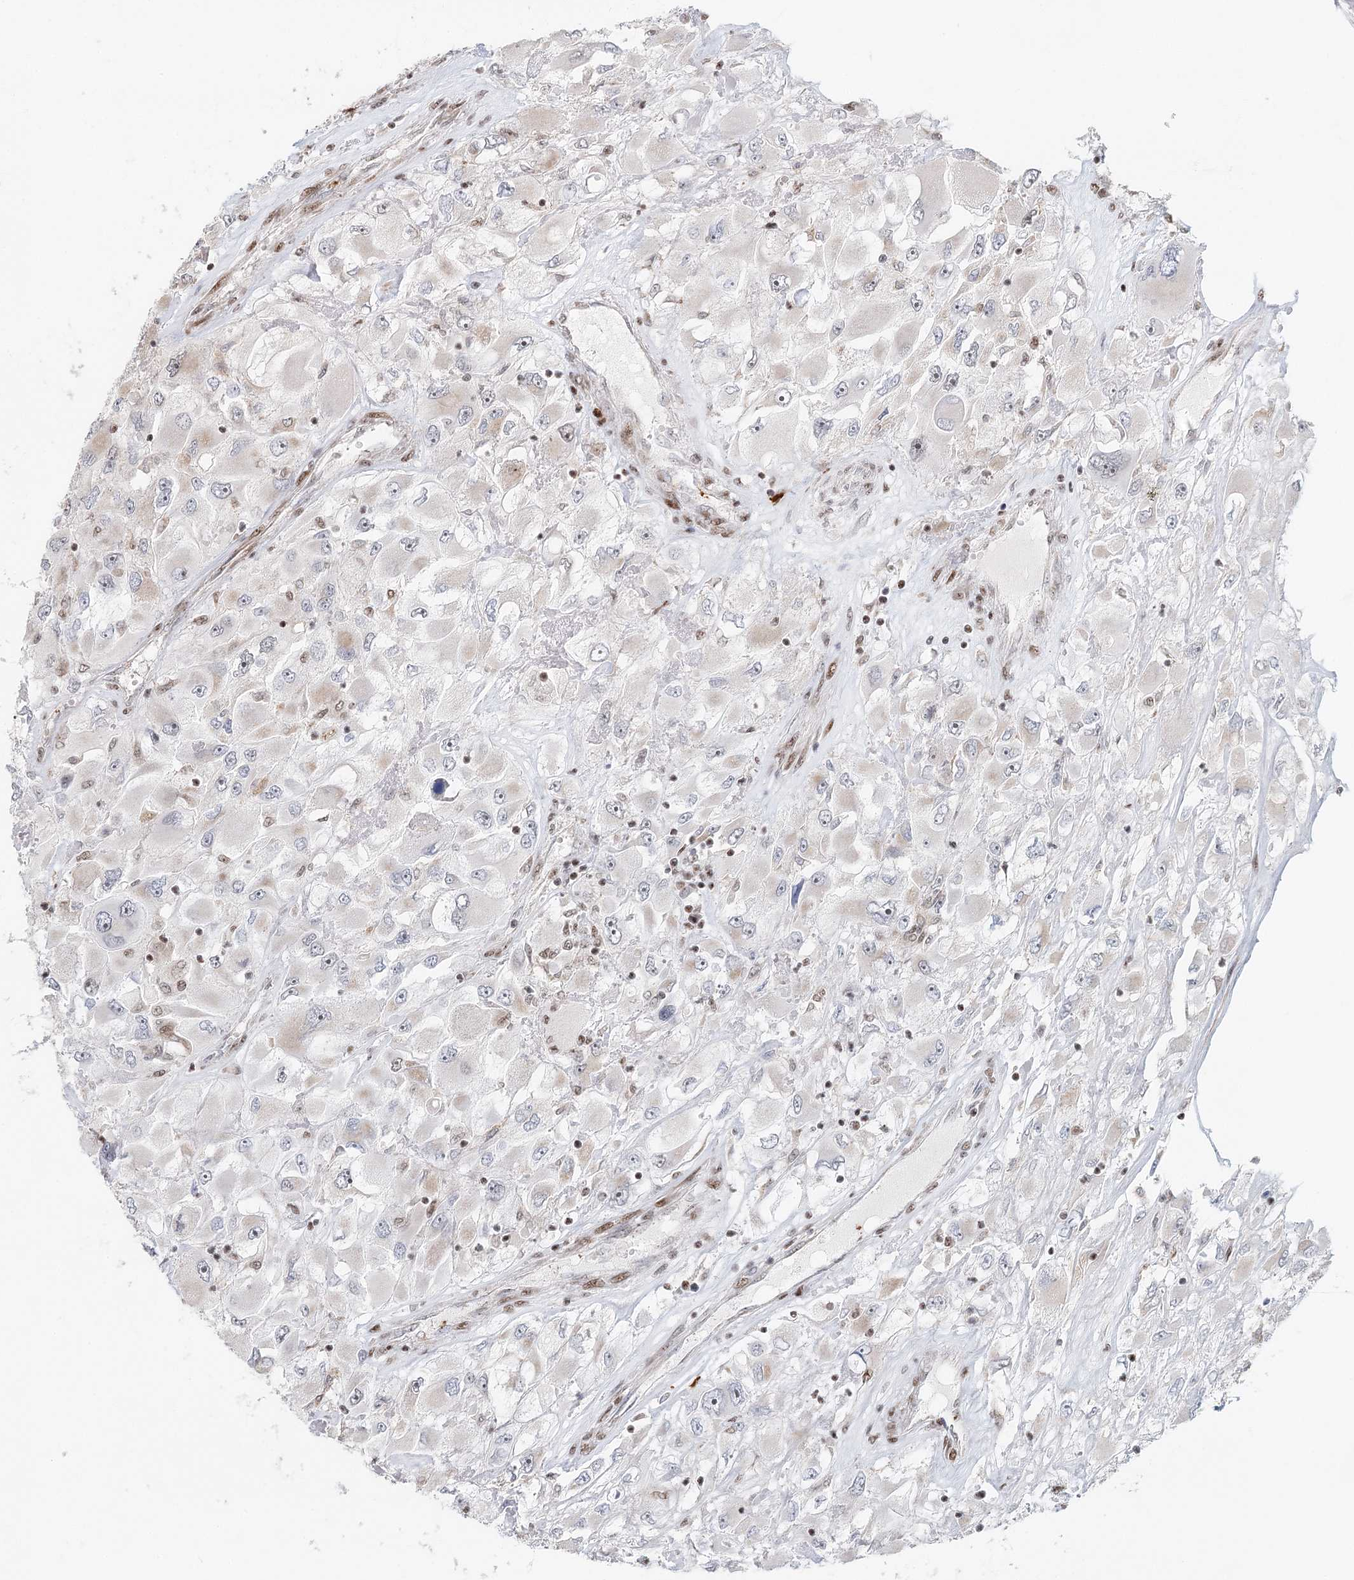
{"staining": {"intensity": "negative", "quantity": "none", "location": "none"}, "tissue": "renal cancer", "cell_type": "Tumor cells", "image_type": "cancer", "snomed": [{"axis": "morphology", "description": "Adenocarcinoma, NOS"}, {"axis": "topography", "description": "Kidney"}], "caption": "The histopathology image demonstrates no staining of tumor cells in adenocarcinoma (renal).", "gene": "BNIP5", "patient": {"sex": "female", "age": 52}}